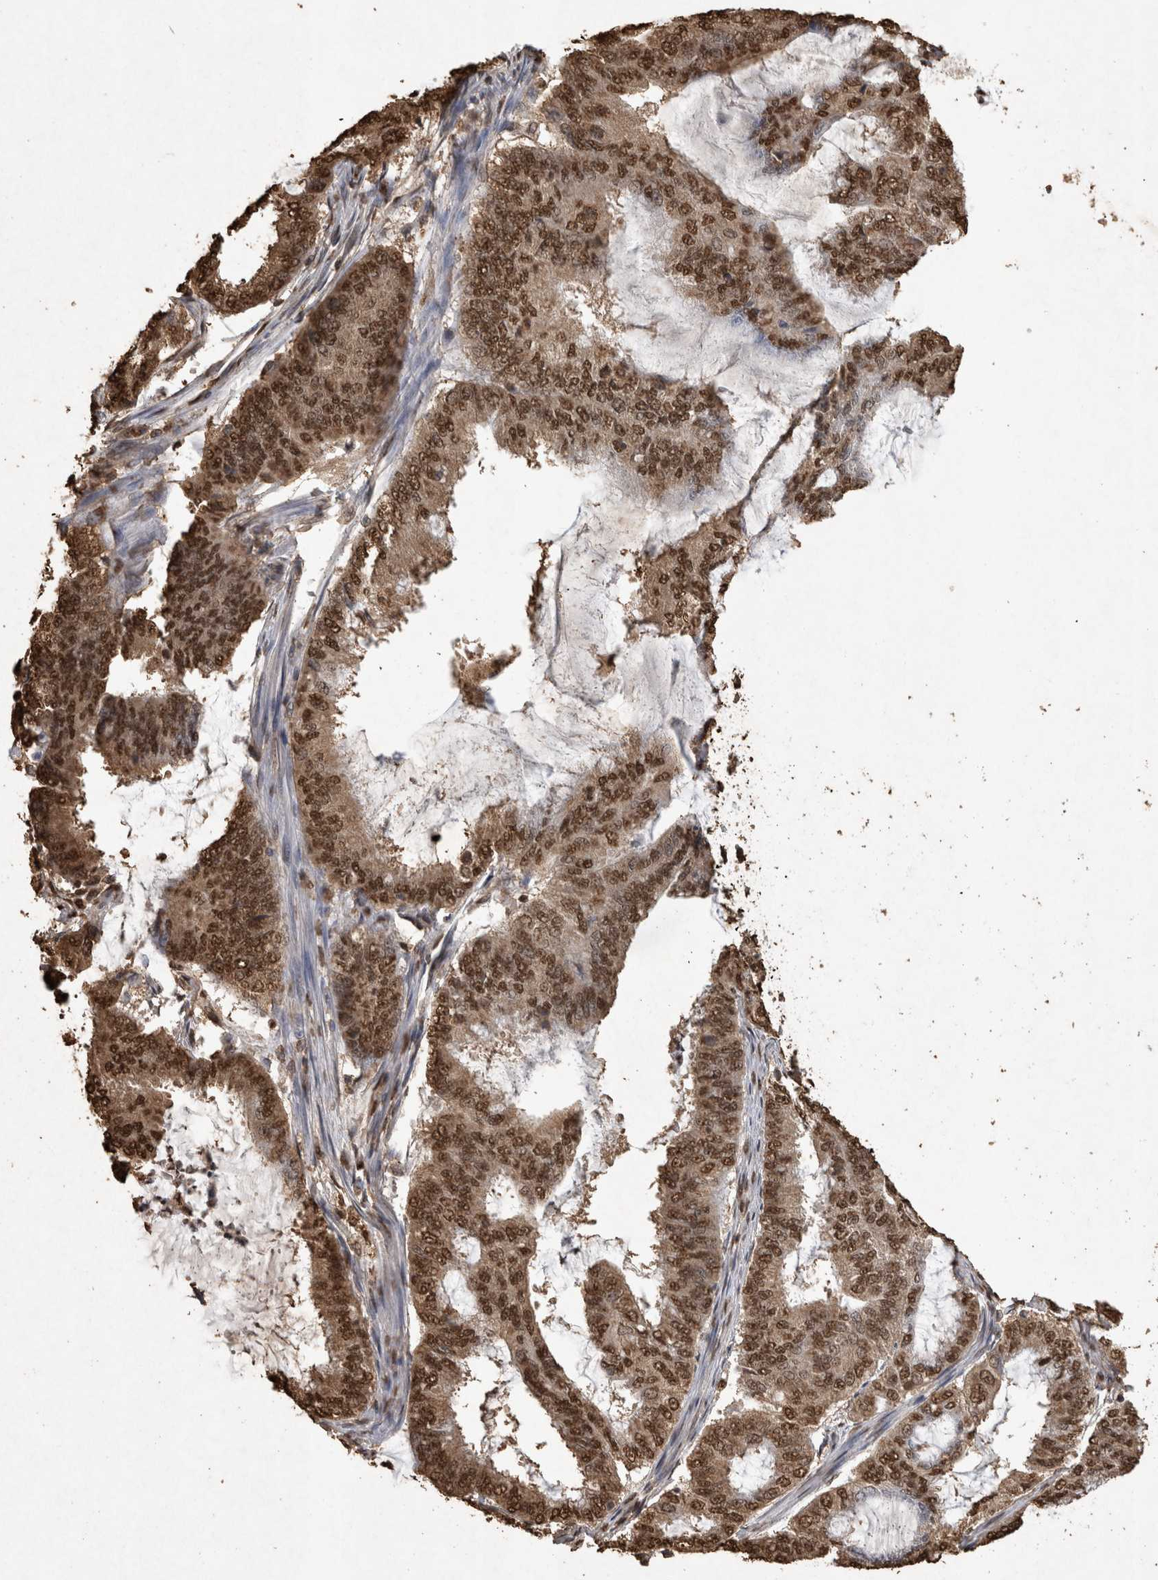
{"staining": {"intensity": "moderate", "quantity": ">75%", "location": "cytoplasmic/membranous,nuclear"}, "tissue": "endometrial cancer", "cell_type": "Tumor cells", "image_type": "cancer", "snomed": [{"axis": "morphology", "description": "Adenocarcinoma, NOS"}, {"axis": "topography", "description": "Endometrium"}], "caption": "Endometrial cancer stained with a brown dye reveals moderate cytoplasmic/membranous and nuclear positive staining in about >75% of tumor cells.", "gene": "OAS2", "patient": {"sex": "female", "age": 49}}